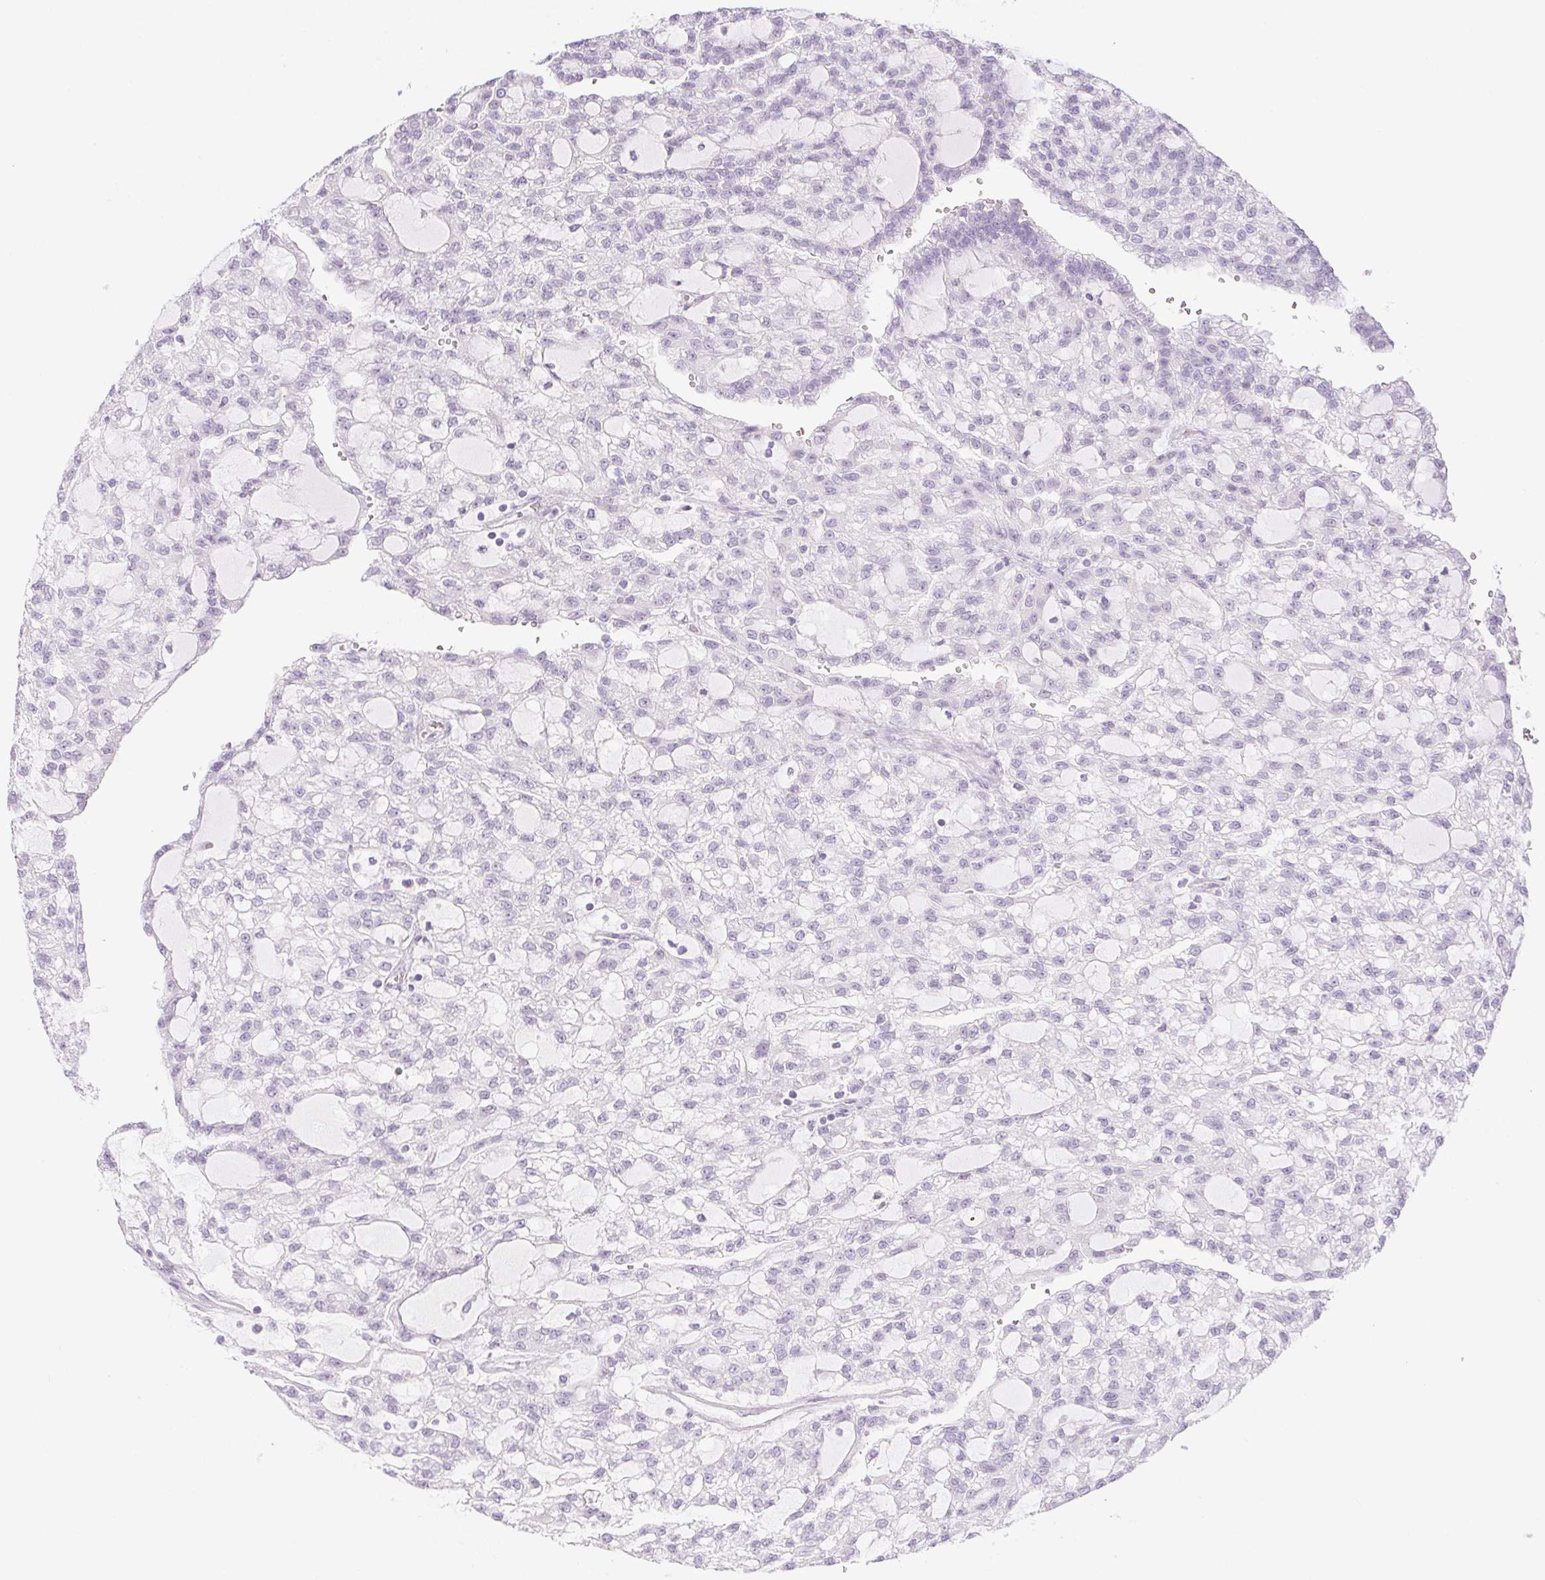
{"staining": {"intensity": "negative", "quantity": "none", "location": "none"}, "tissue": "renal cancer", "cell_type": "Tumor cells", "image_type": "cancer", "snomed": [{"axis": "morphology", "description": "Adenocarcinoma, NOS"}, {"axis": "topography", "description": "Kidney"}], "caption": "Tumor cells show no significant protein expression in renal cancer (adenocarcinoma). (Stains: DAB immunohistochemistry with hematoxylin counter stain, Microscopy: brightfield microscopy at high magnification).", "gene": "PI3", "patient": {"sex": "male", "age": 63}}